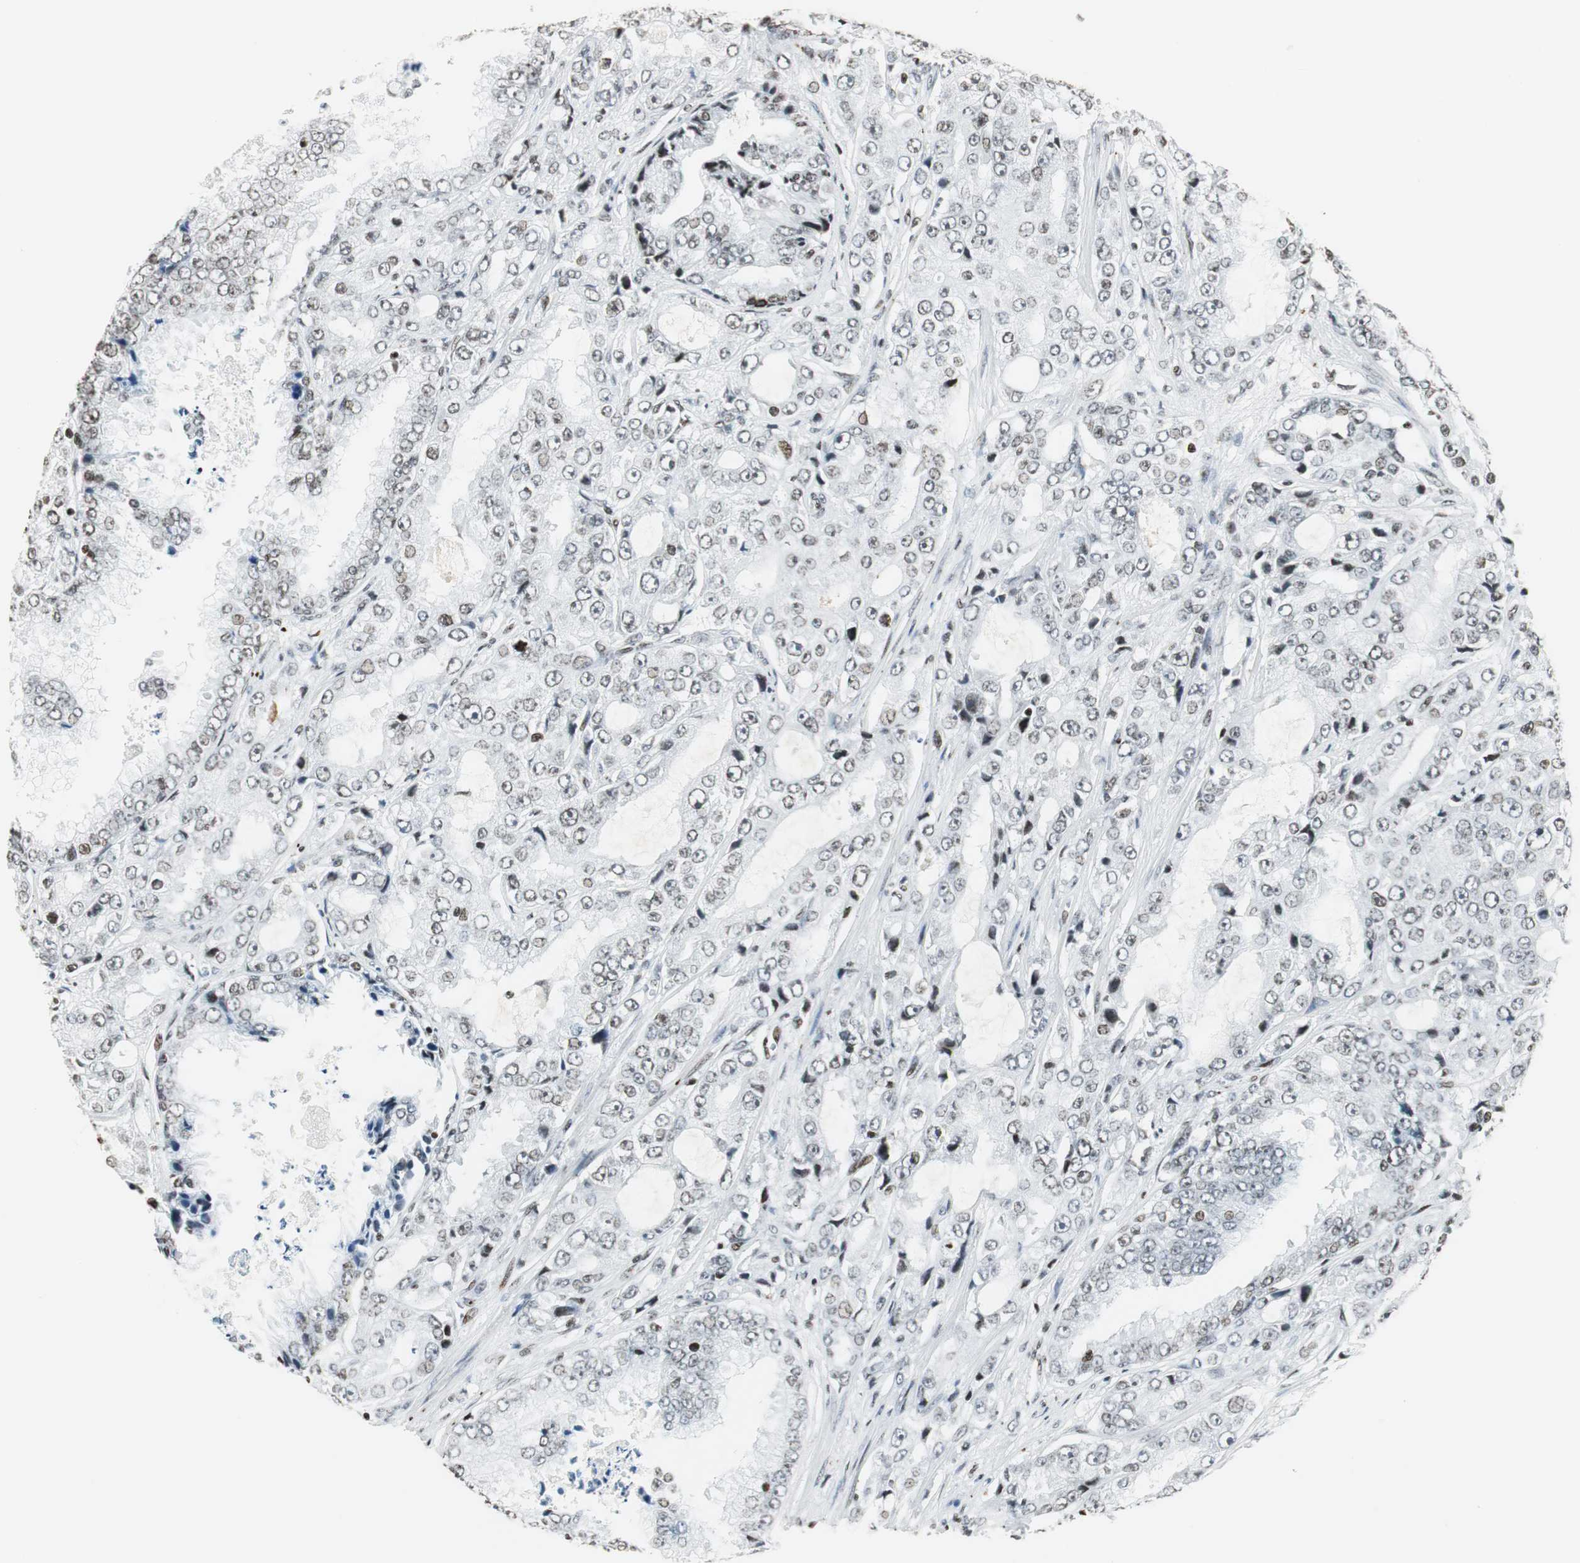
{"staining": {"intensity": "weak", "quantity": "<25%", "location": "nuclear"}, "tissue": "prostate cancer", "cell_type": "Tumor cells", "image_type": "cancer", "snomed": [{"axis": "morphology", "description": "Adenocarcinoma, High grade"}, {"axis": "topography", "description": "Prostate"}], "caption": "DAB immunohistochemical staining of human prostate cancer demonstrates no significant expression in tumor cells.", "gene": "RBBP4", "patient": {"sex": "male", "age": 73}}